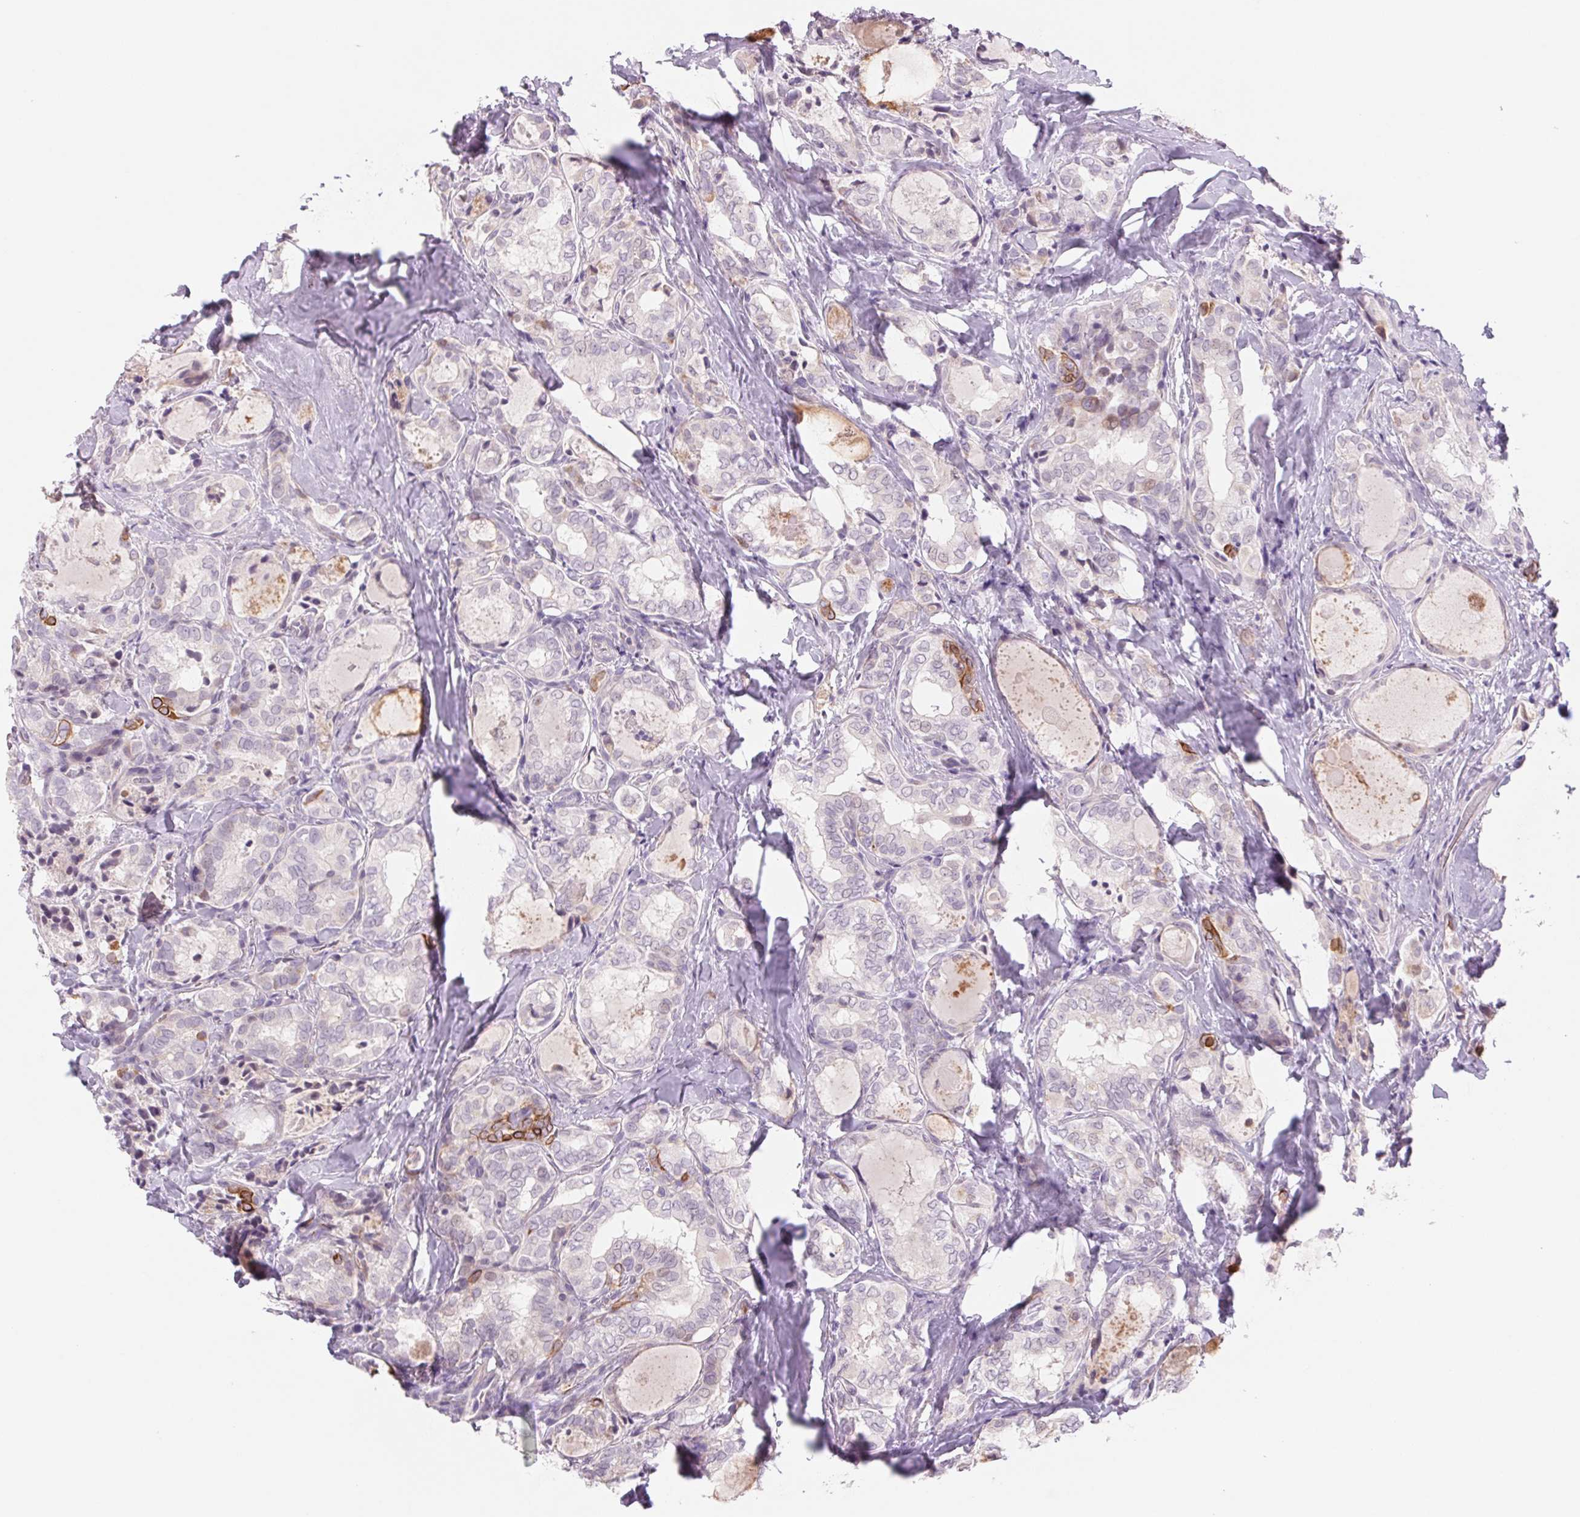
{"staining": {"intensity": "moderate", "quantity": "<25%", "location": "cytoplasmic/membranous,nuclear"}, "tissue": "thyroid cancer", "cell_type": "Tumor cells", "image_type": "cancer", "snomed": [{"axis": "morphology", "description": "Papillary adenocarcinoma, NOS"}, {"axis": "topography", "description": "Thyroid gland"}], "caption": "Immunohistochemical staining of human thyroid cancer (papillary adenocarcinoma) exhibits low levels of moderate cytoplasmic/membranous and nuclear staining in approximately <25% of tumor cells.", "gene": "KRT1", "patient": {"sex": "female", "age": 75}}